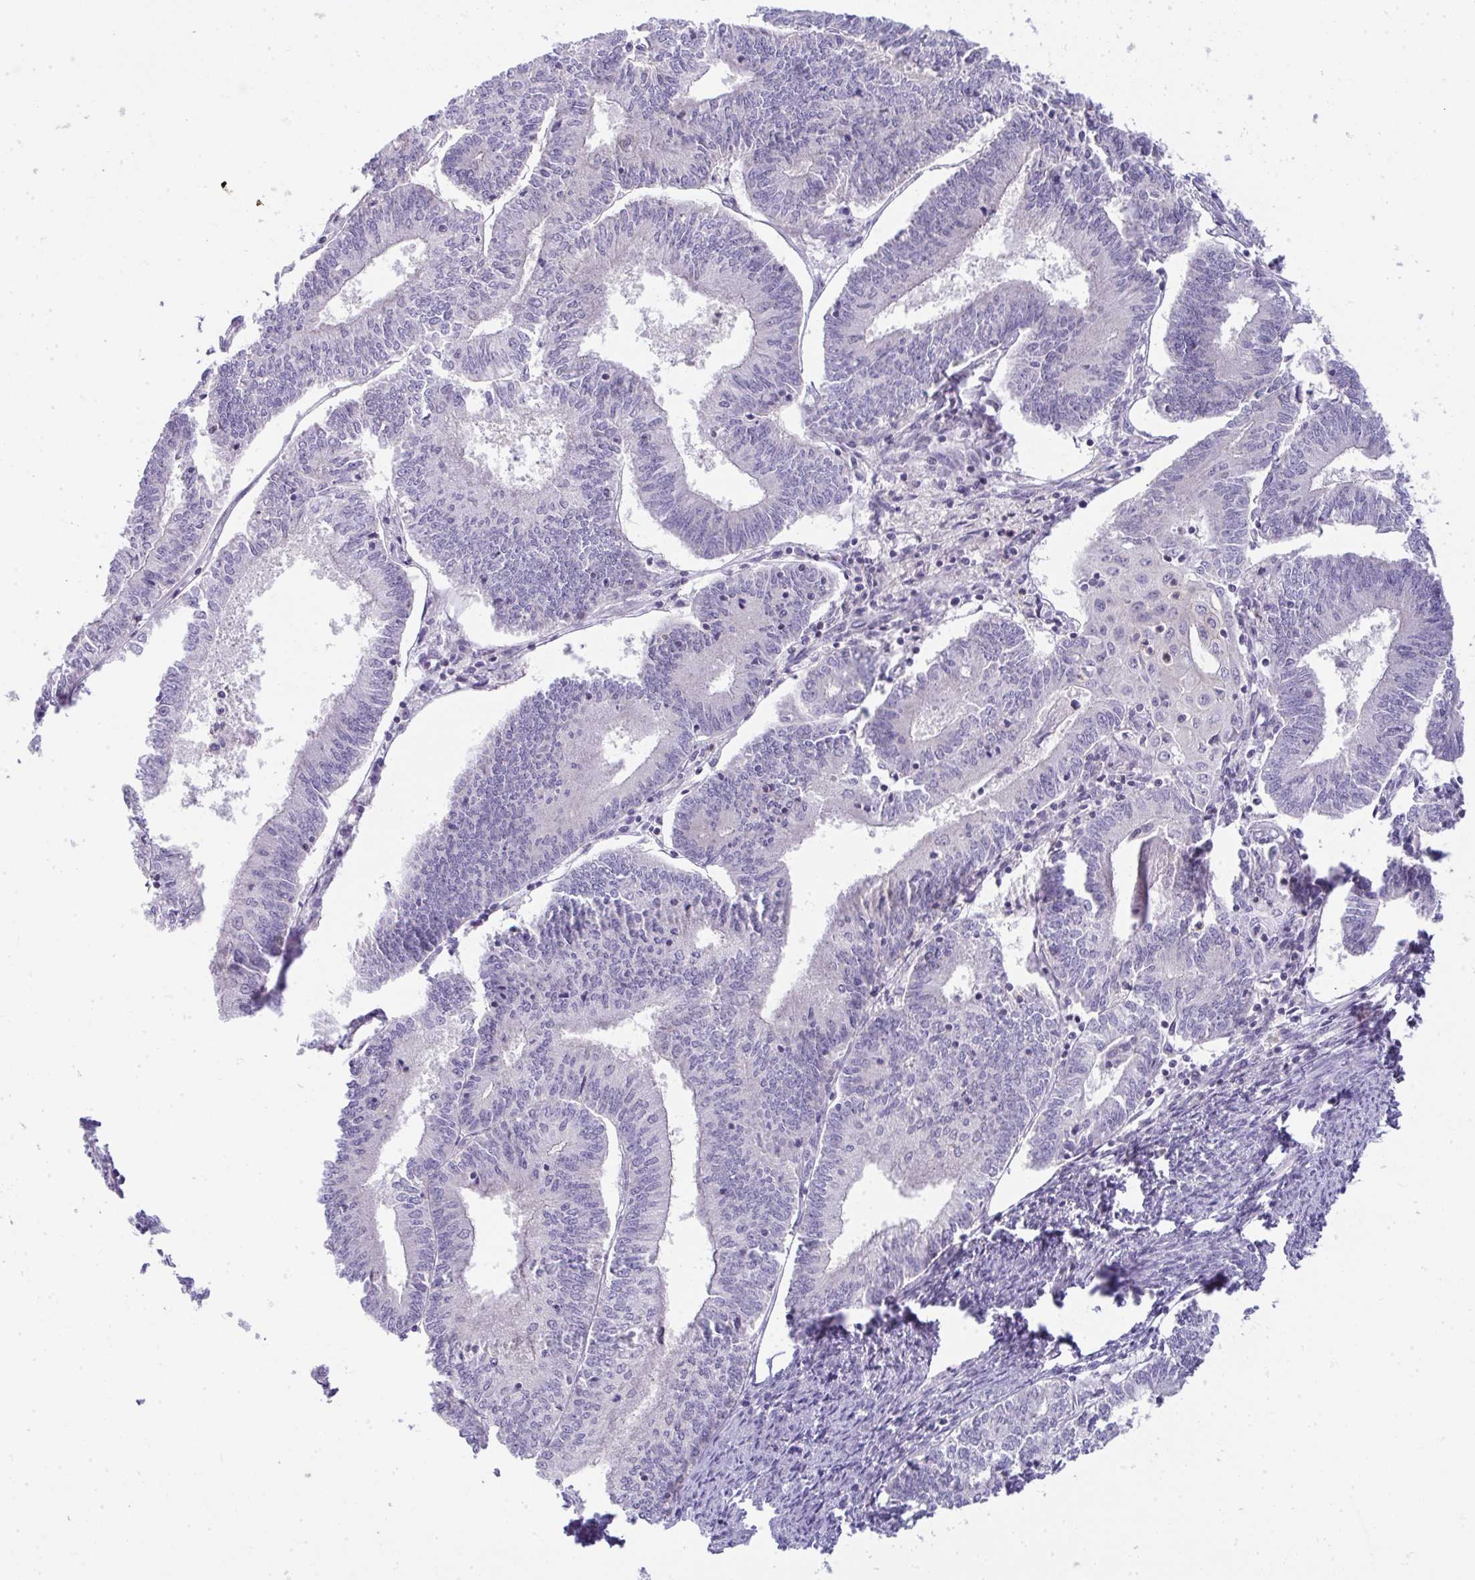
{"staining": {"intensity": "negative", "quantity": "none", "location": "none"}, "tissue": "endometrial cancer", "cell_type": "Tumor cells", "image_type": "cancer", "snomed": [{"axis": "morphology", "description": "Adenocarcinoma, NOS"}, {"axis": "topography", "description": "Endometrium"}], "caption": "Immunohistochemistry of human endometrial adenocarcinoma exhibits no expression in tumor cells.", "gene": "VPS4B", "patient": {"sex": "female", "age": 61}}